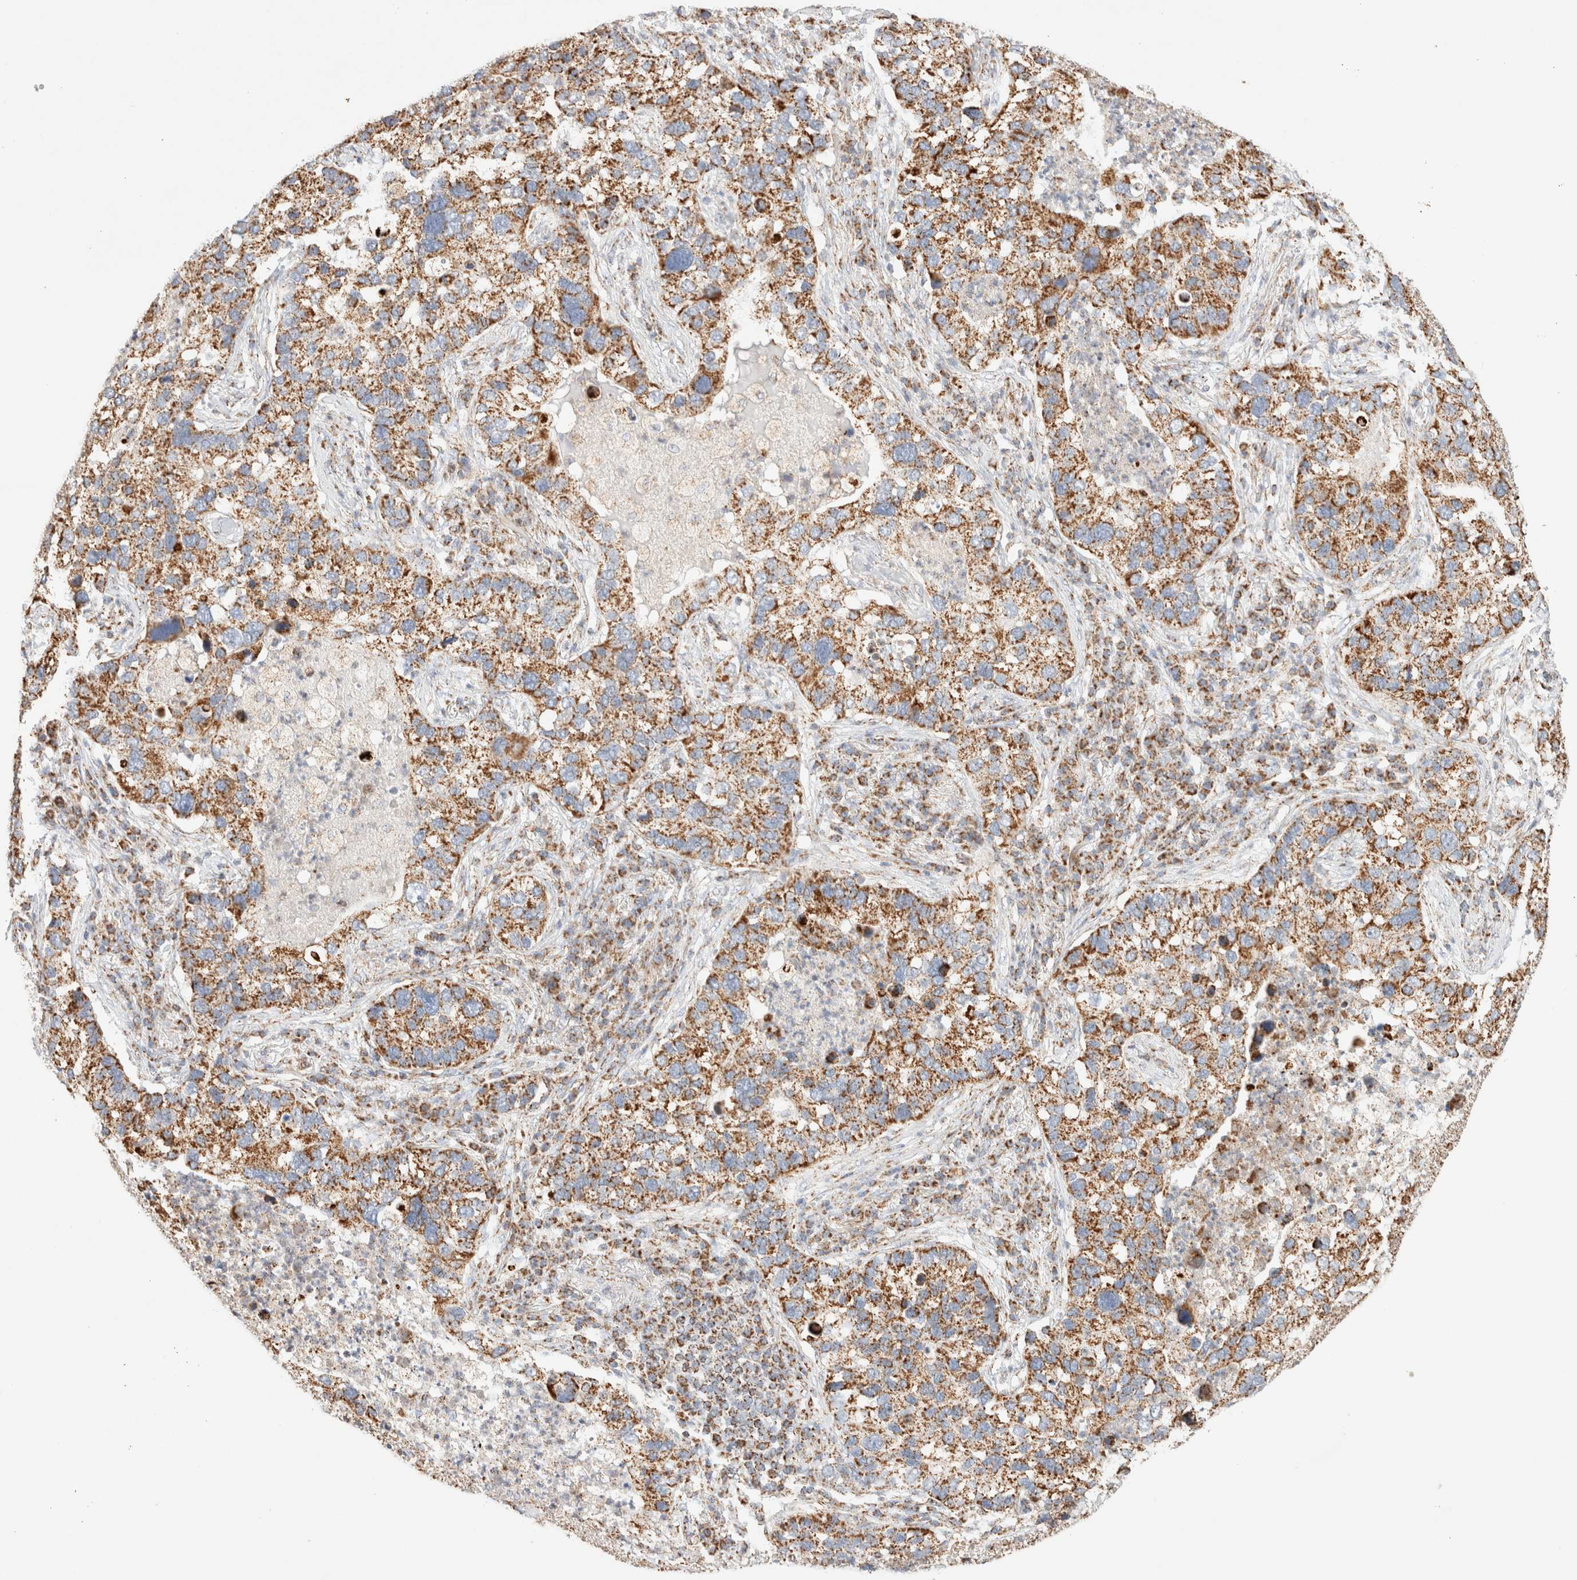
{"staining": {"intensity": "moderate", "quantity": ">75%", "location": "cytoplasmic/membranous"}, "tissue": "lung cancer", "cell_type": "Tumor cells", "image_type": "cancer", "snomed": [{"axis": "morphology", "description": "Normal tissue, NOS"}, {"axis": "morphology", "description": "Adenocarcinoma, NOS"}, {"axis": "topography", "description": "Bronchus"}, {"axis": "topography", "description": "Lung"}], "caption": "Human lung cancer (adenocarcinoma) stained for a protein (brown) demonstrates moderate cytoplasmic/membranous positive staining in approximately >75% of tumor cells.", "gene": "PHB2", "patient": {"sex": "male", "age": 54}}